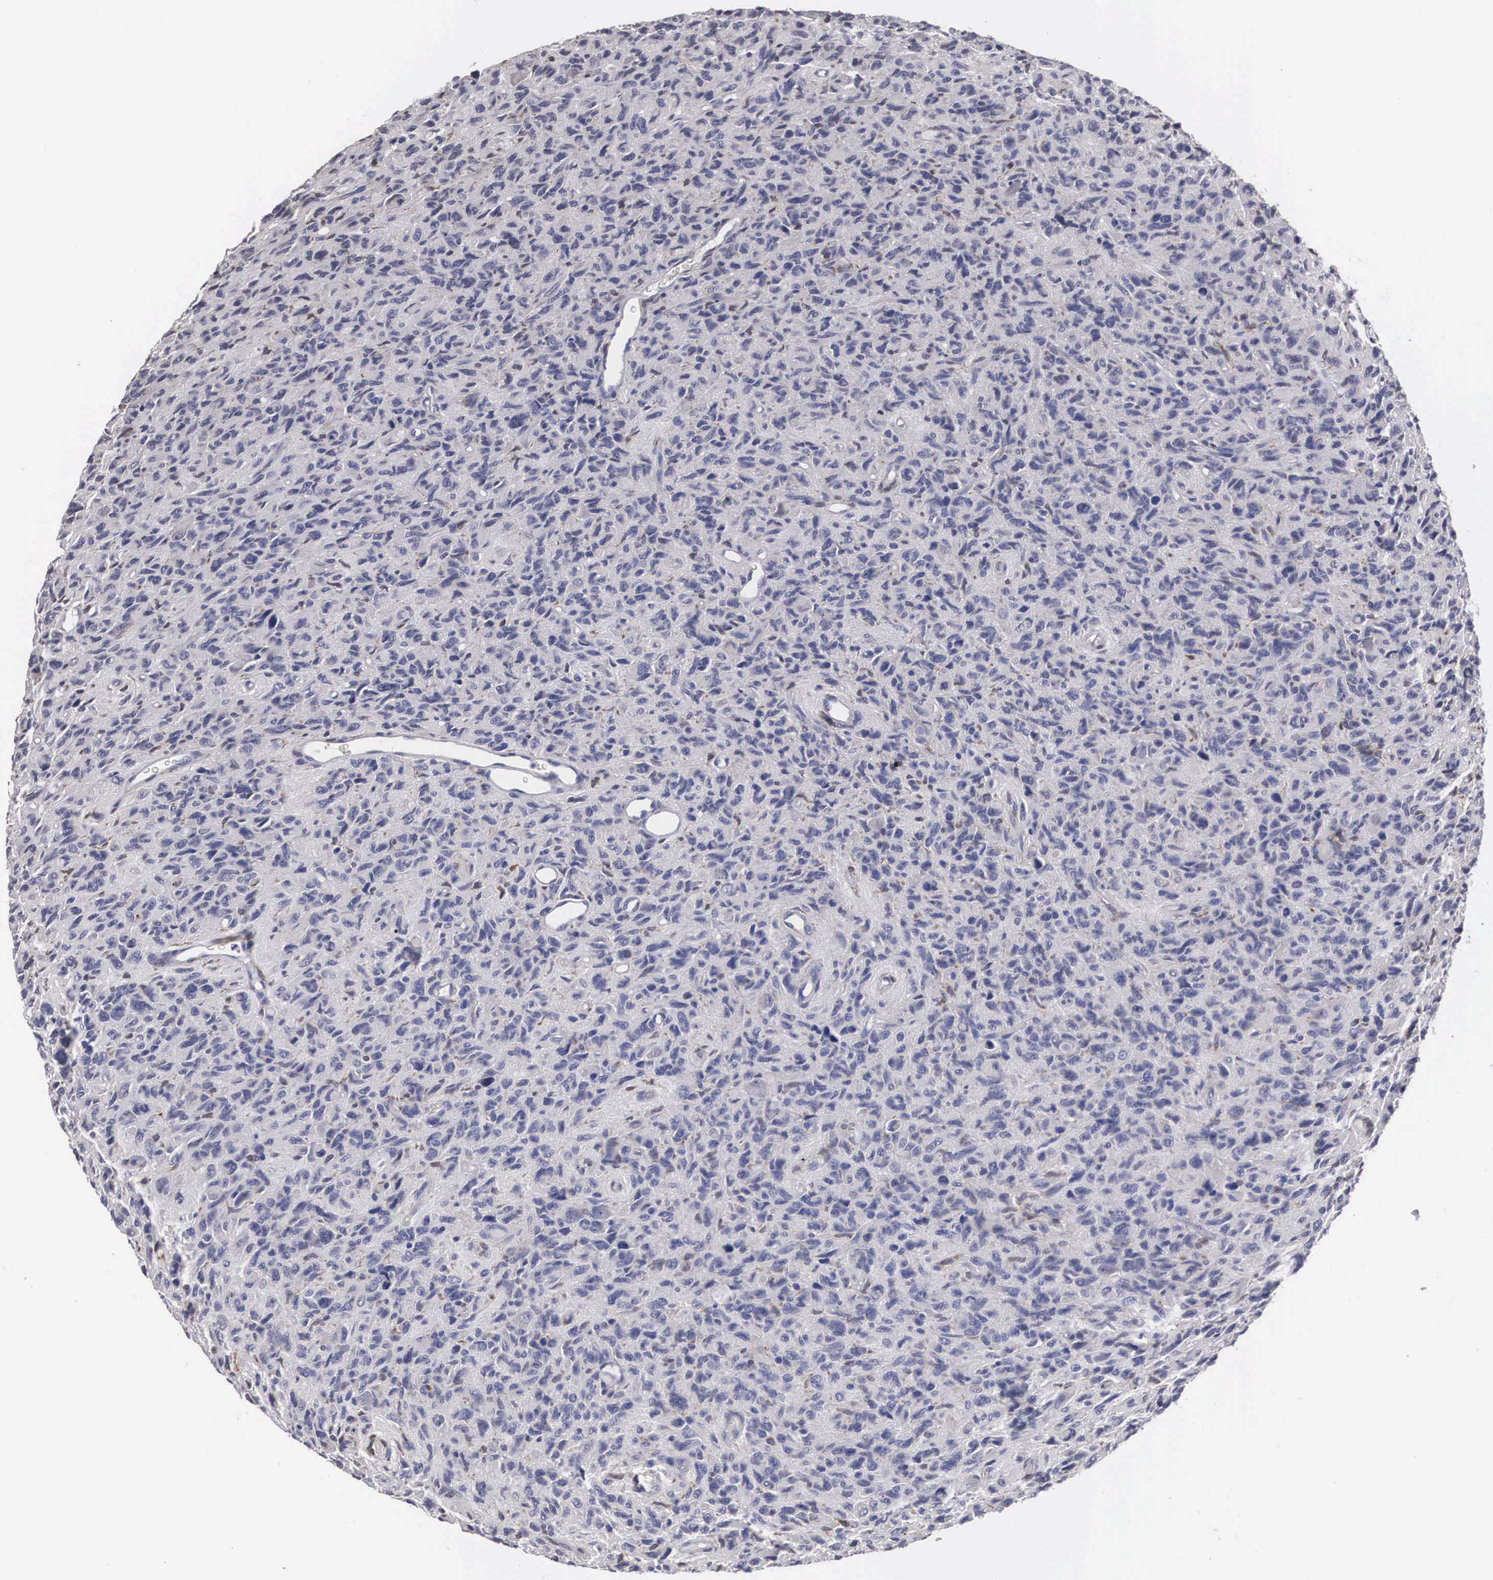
{"staining": {"intensity": "negative", "quantity": "none", "location": "none"}, "tissue": "glioma", "cell_type": "Tumor cells", "image_type": "cancer", "snomed": [{"axis": "morphology", "description": "Glioma, malignant, High grade"}, {"axis": "topography", "description": "Brain"}], "caption": "A high-resolution histopathology image shows immunohistochemistry staining of malignant high-grade glioma, which shows no significant positivity in tumor cells.", "gene": "HMOX1", "patient": {"sex": "female", "age": 60}}